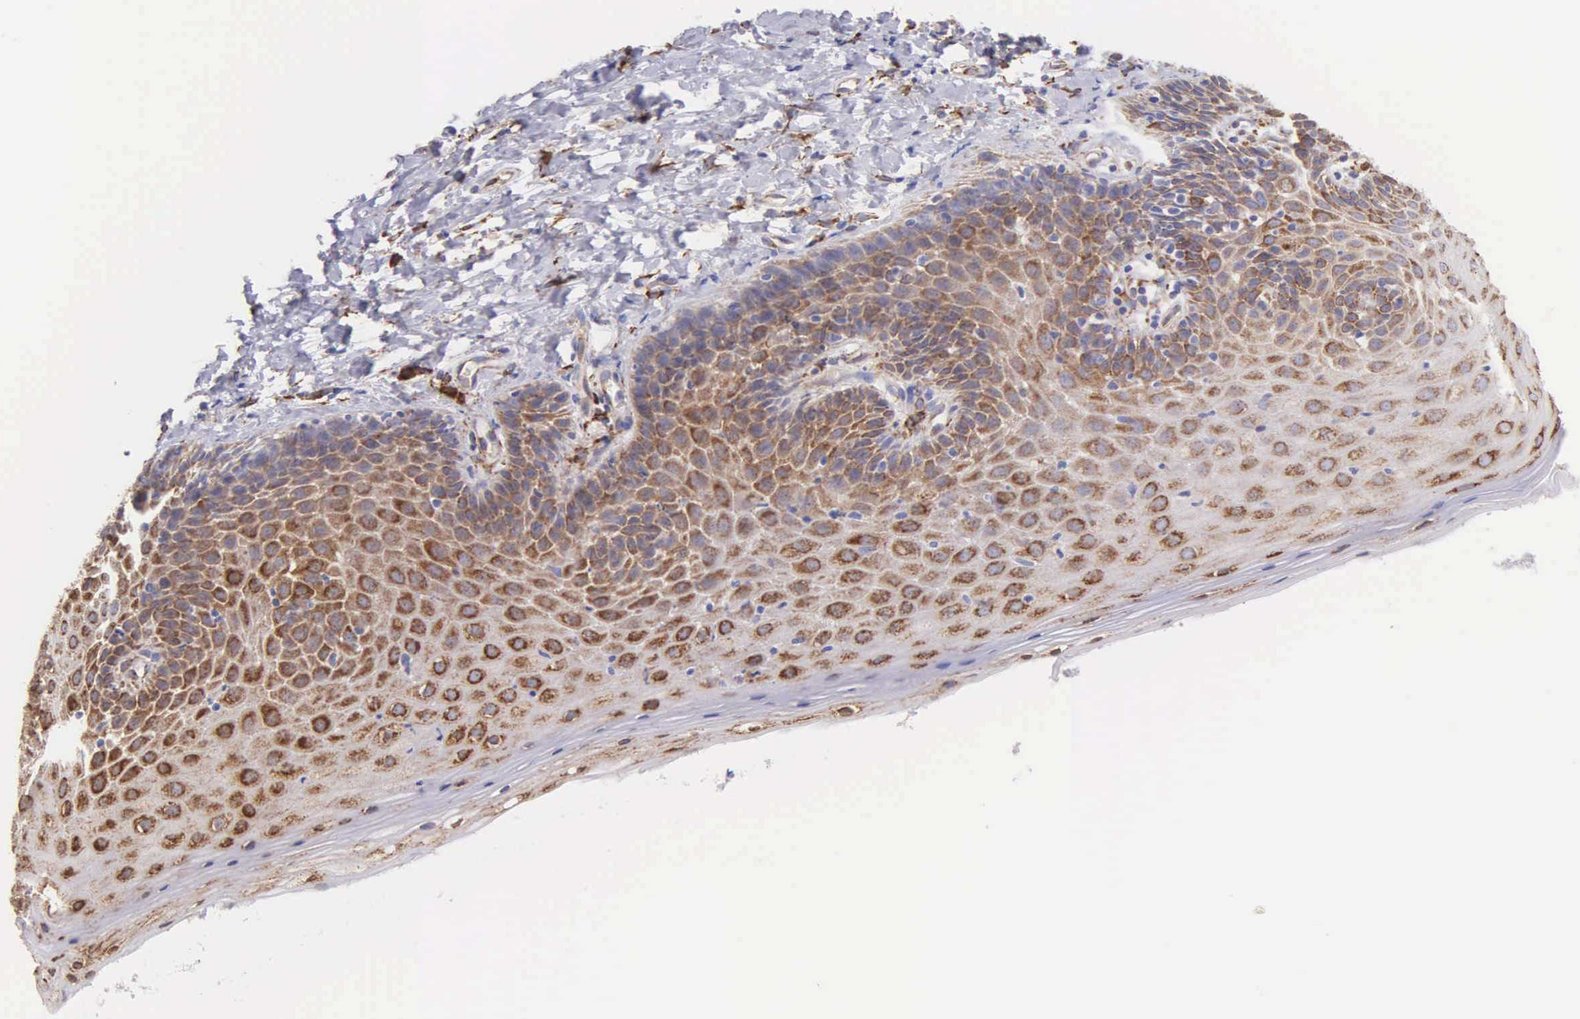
{"staining": {"intensity": "weak", "quantity": ">75%", "location": "cytoplasmic/membranous"}, "tissue": "cervix", "cell_type": "Glandular cells", "image_type": "normal", "snomed": [{"axis": "morphology", "description": "Normal tissue, NOS"}, {"axis": "topography", "description": "Cervix"}], "caption": "Weak cytoplasmic/membranous expression for a protein is seen in approximately >75% of glandular cells of benign cervix using immunohistochemistry (IHC).", "gene": "CKAP4", "patient": {"sex": "female", "age": 53}}